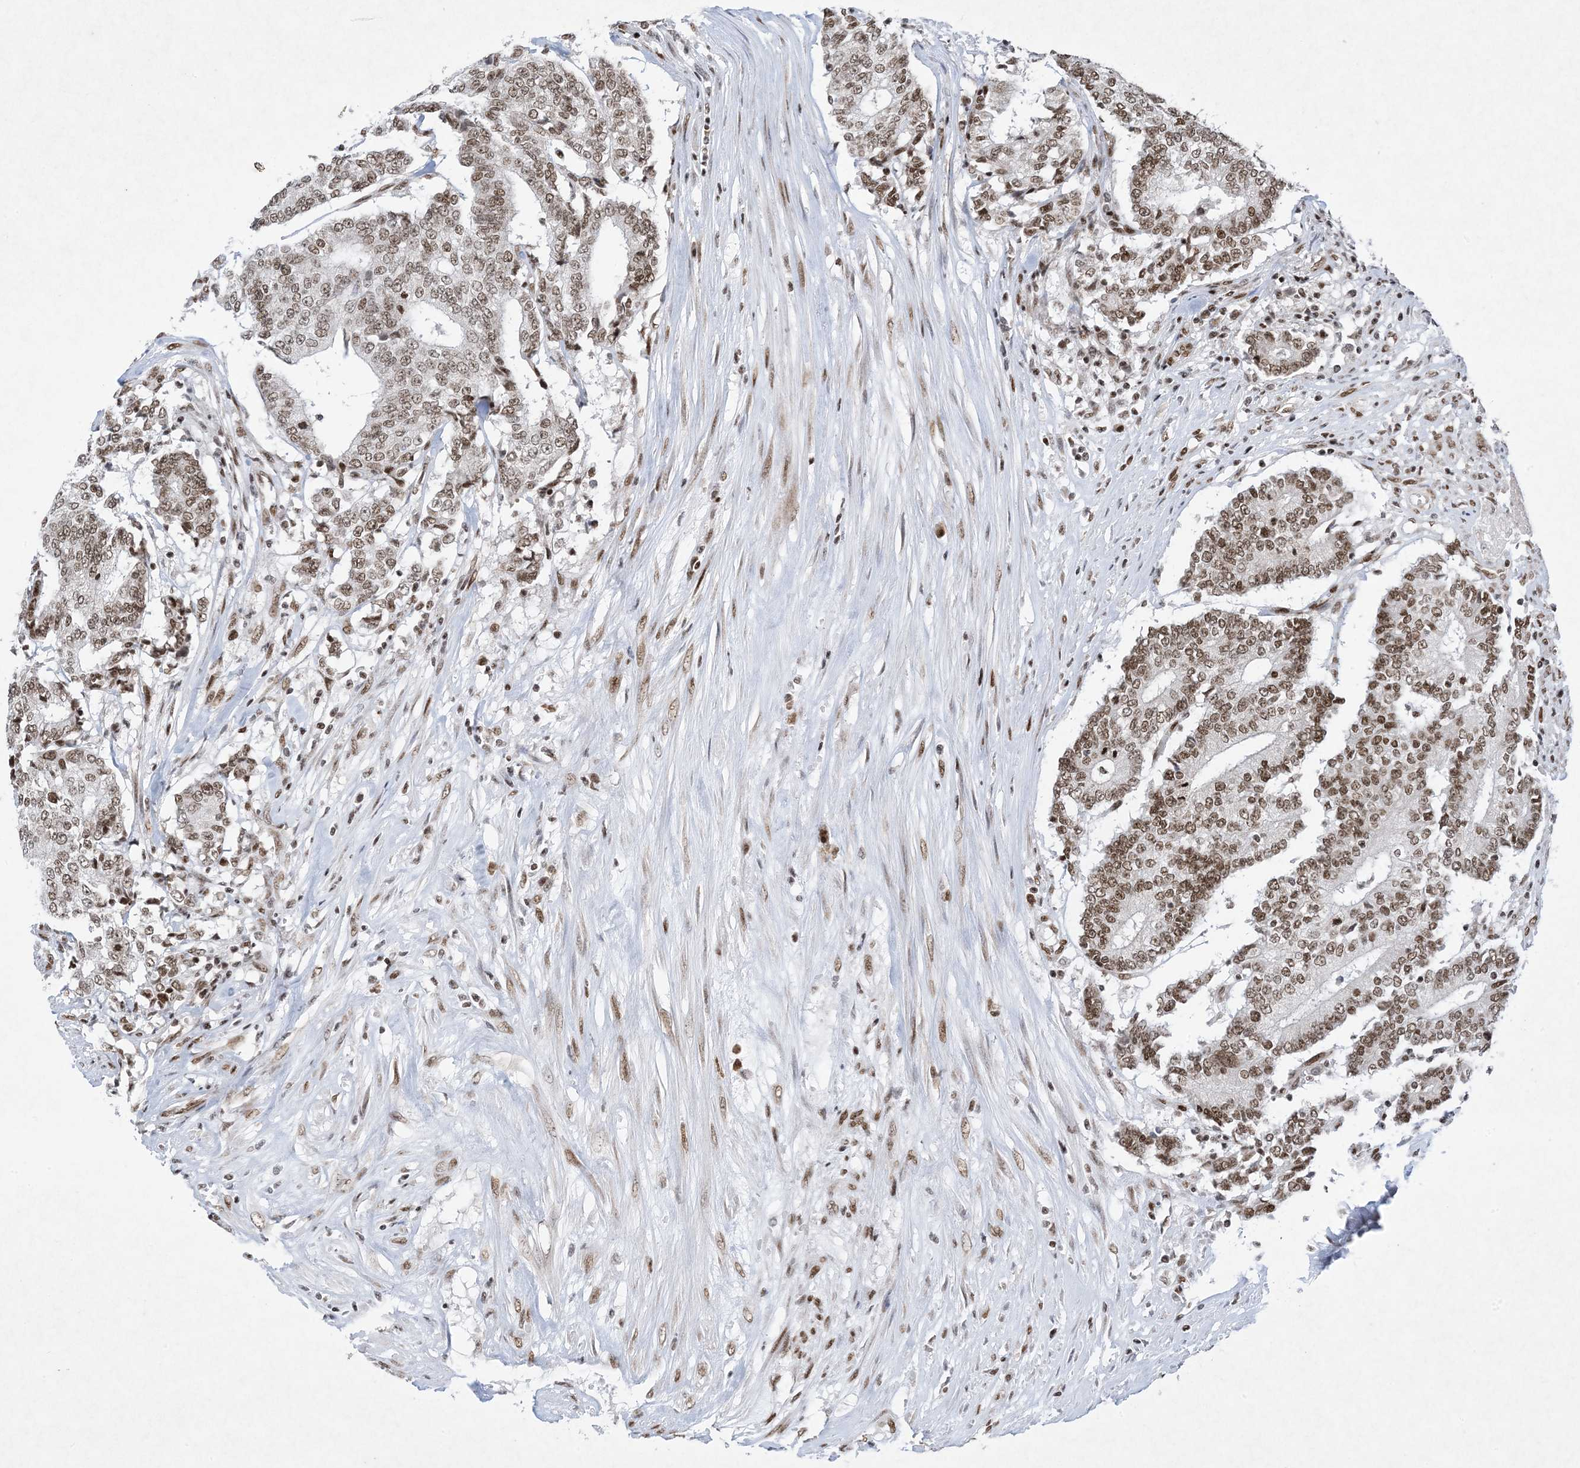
{"staining": {"intensity": "moderate", "quantity": ">75%", "location": "nuclear"}, "tissue": "prostate cancer", "cell_type": "Tumor cells", "image_type": "cancer", "snomed": [{"axis": "morphology", "description": "Normal tissue, NOS"}, {"axis": "morphology", "description": "Adenocarcinoma, High grade"}, {"axis": "topography", "description": "Prostate"}, {"axis": "topography", "description": "Seminal veicle"}], "caption": "Prostate cancer (adenocarcinoma (high-grade)) was stained to show a protein in brown. There is medium levels of moderate nuclear positivity in about >75% of tumor cells.", "gene": "PKNOX2", "patient": {"sex": "male", "age": 55}}